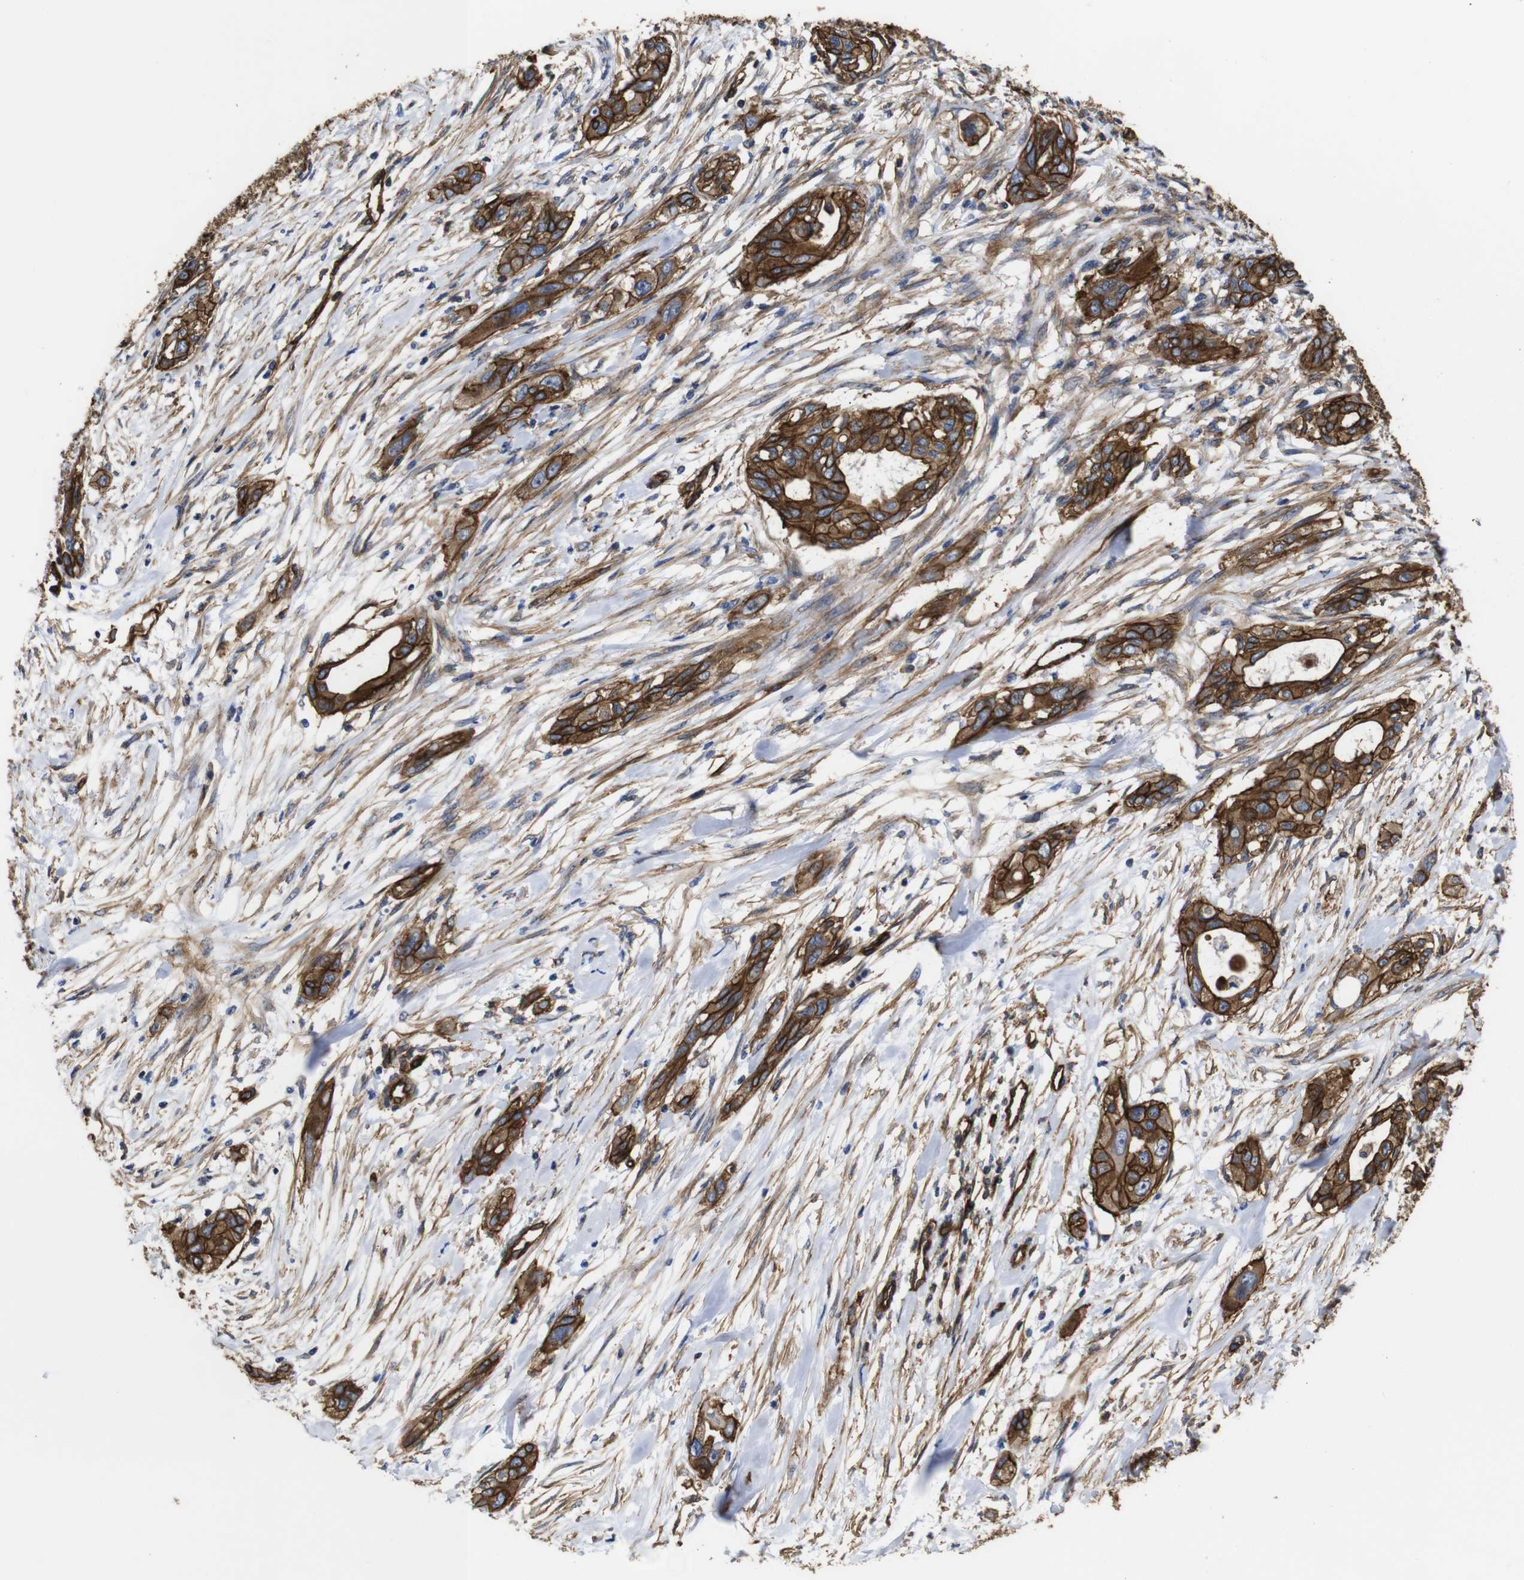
{"staining": {"intensity": "strong", "quantity": ">75%", "location": "cytoplasmic/membranous"}, "tissue": "pancreatic cancer", "cell_type": "Tumor cells", "image_type": "cancer", "snomed": [{"axis": "morphology", "description": "Adenocarcinoma, NOS"}, {"axis": "topography", "description": "Pancreas"}], "caption": "Tumor cells demonstrate high levels of strong cytoplasmic/membranous staining in about >75% of cells in human adenocarcinoma (pancreatic).", "gene": "SPTBN1", "patient": {"sex": "female", "age": 60}}